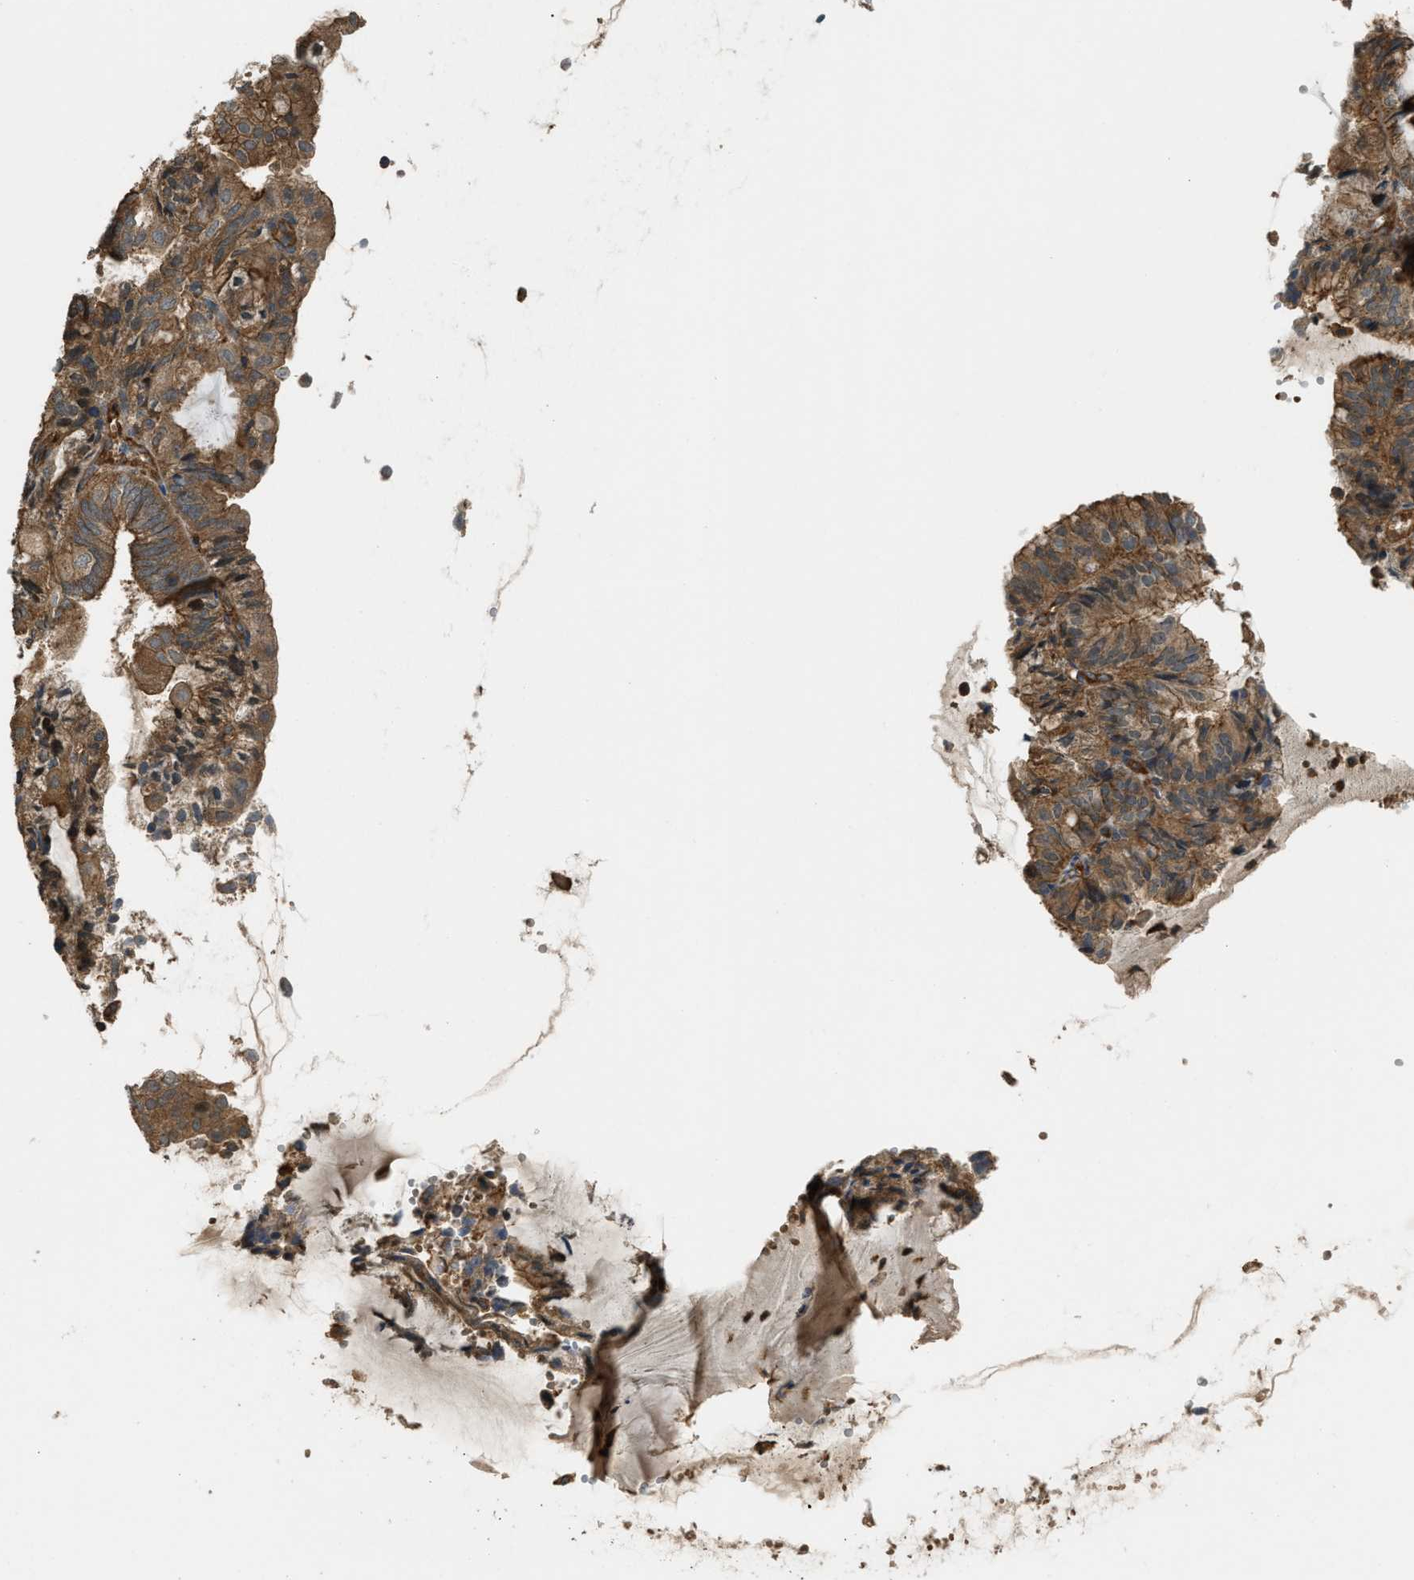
{"staining": {"intensity": "moderate", "quantity": ">75%", "location": "cytoplasmic/membranous"}, "tissue": "endometrial cancer", "cell_type": "Tumor cells", "image_type": "cancer", "snomed": [{"axis": "morphology", "description": "Adenocarcinoma, NOS"}, {"axis": "topography", "description": "Endometrium"}], "caption": "A histopathology image showing moderate cytoplasmic/membranous expression in approximately >75% of tumor cells in adenocarcinoma (endometrial), as visualized by brown immunohistochemical staining.", "gene": "BAG4", "patient": {"sex": "female", "age": 81}}